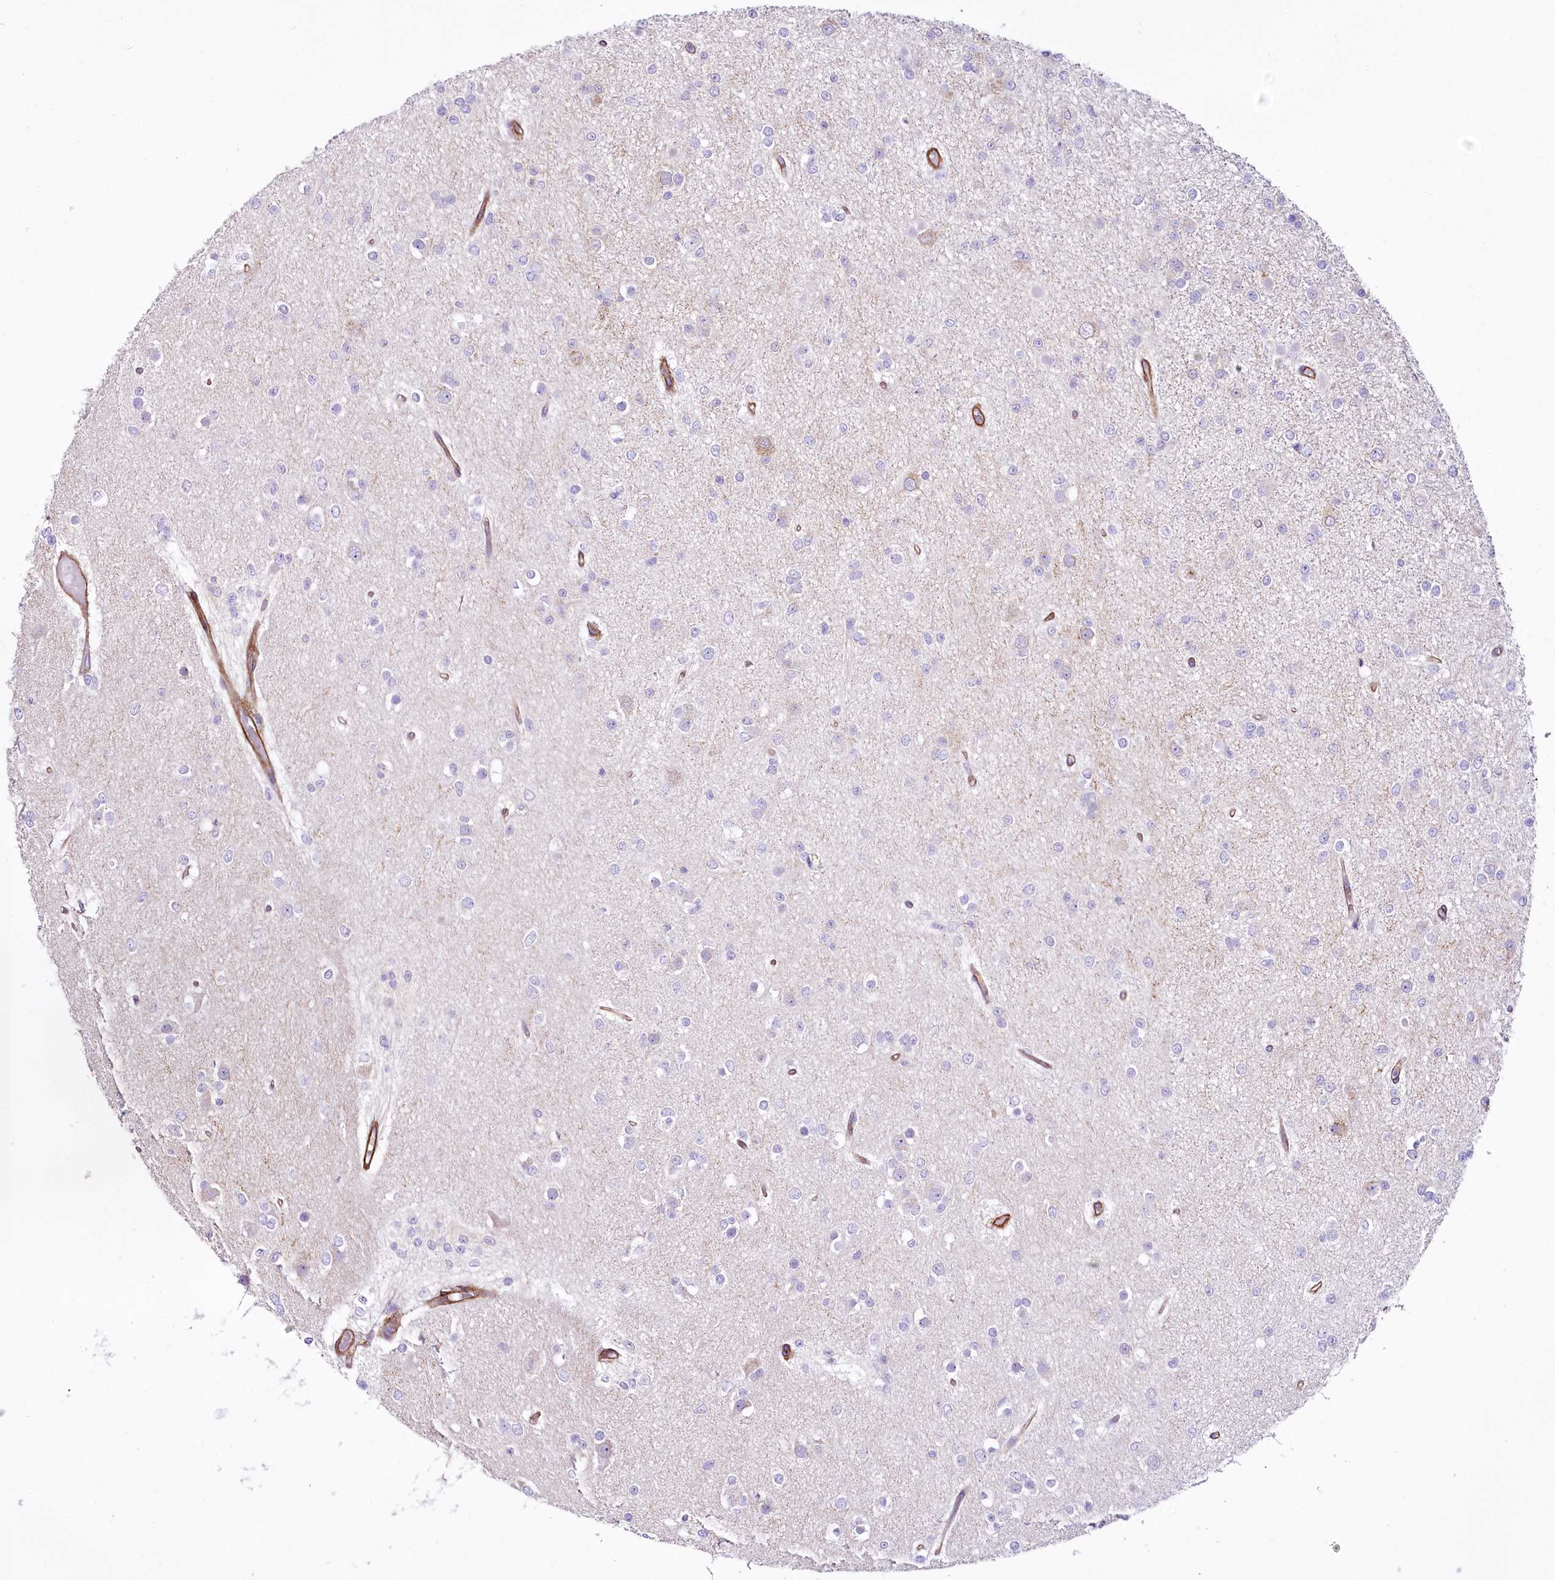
{"staining": {"intensity": "negative", "quantity": "none", "location": "none"}, "tissue": "glioma", "cell_type": "Tumor cells", "image_type": "cancer", "snomed": [{"axis": "morphology", "description": "Glioma, malignant, Low grade"}, {"axis": "topography", "description": "Brain"}], "caption": "High magnification brightfield microscopy of malignant low-grade glioma stained with DAB (3,3'-diaminobenzidine) (brown) and counterstained with hematoxylin (blue): tumor cells show no significant expression.", "gene": "SYNPO2", "patient": {"sex": "female", "age": 22}}